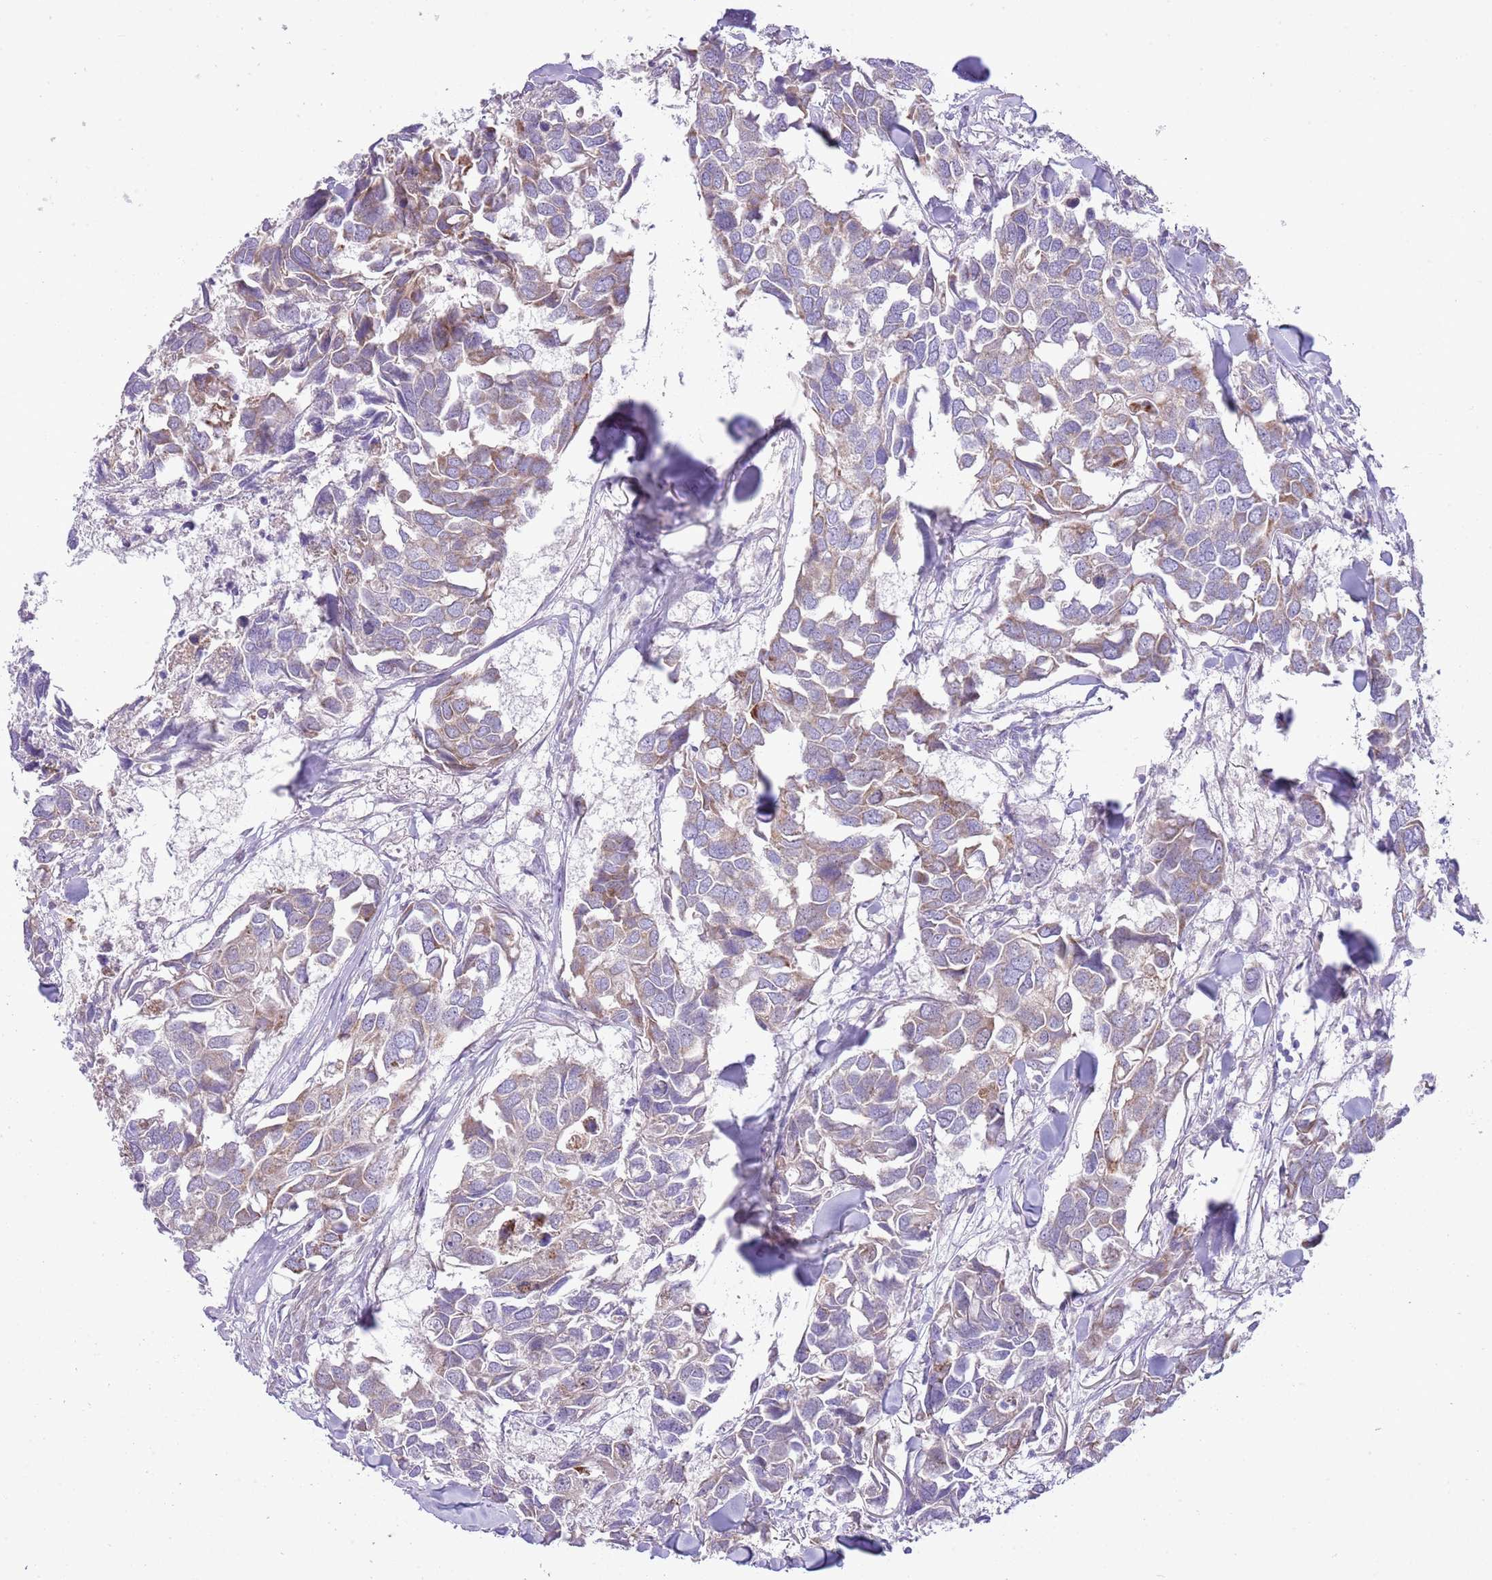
{"staining": {"intensity": "weak", "quantity": "25%-75%", "location": "cytoplasmic/membranous"}, "tissue": "breast cancer", "cell_type": "Tumor cells", "image_type": "cancer", "snomed": [{"axis": "morphology", "description": "Duct carcinoma"}, {"axis": "topography", "description": "Breast"}], "caption": "The histopathology image shows immunohistochemical staining of breast infiltrating ductal carcinoma. There is weak cytoplasmic/membranous staining is appreciated in approximately 25%-75% of tumor cells.", "gene": "OAZ2", "patient": {"sex": "female", "age": 83}}